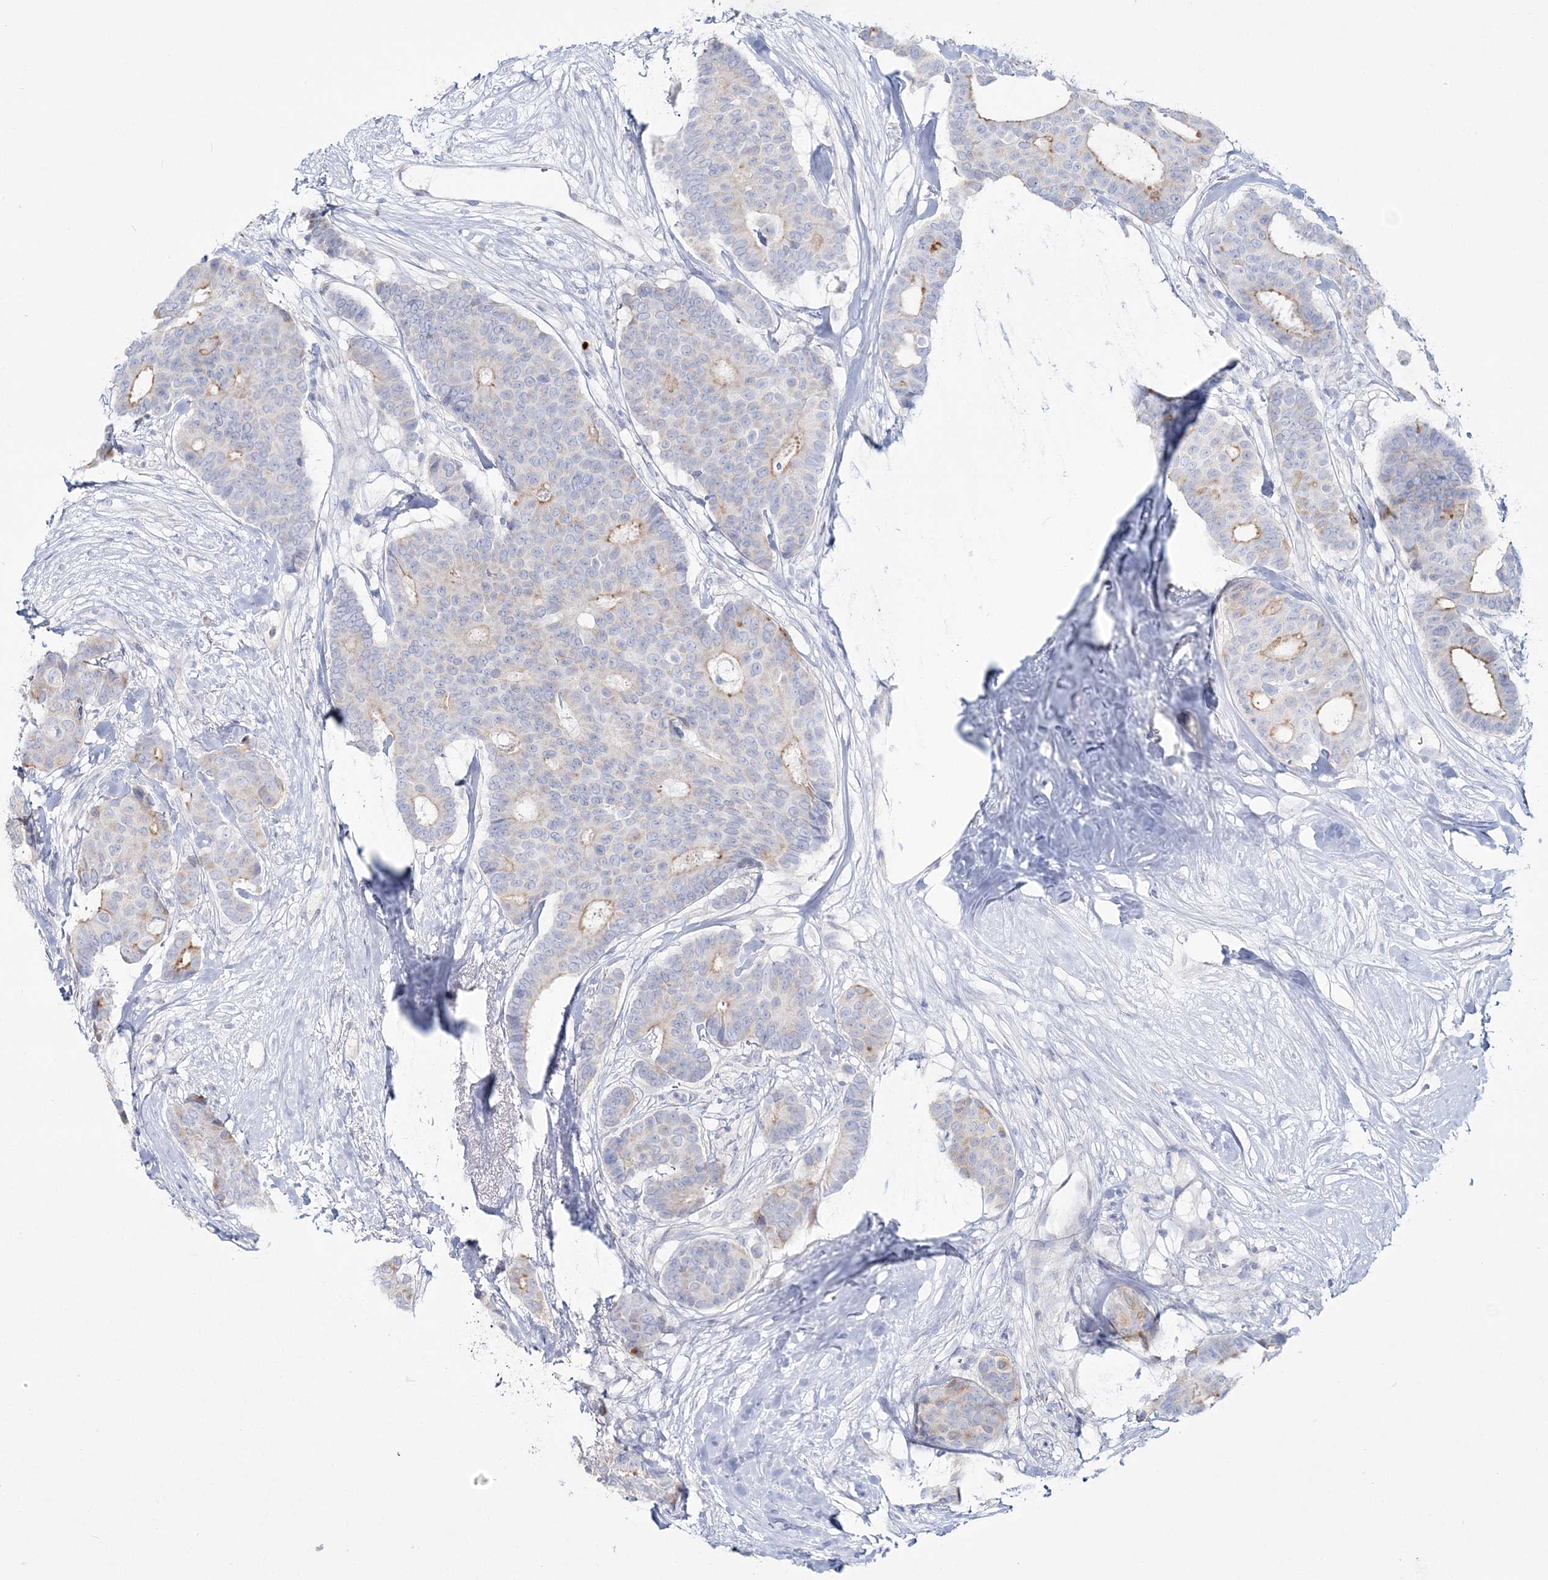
{"staining": {"intensity": "moderate", "quantity": "<25%", "location": "cytoplasmic/membranous"}, "tissue": "breast cancer", "cell_type": "Tumor cells", "image_type": "cancer", "snomed": [{"axis": "morphology", "description": "Duct carcinoma"}, {"axis": "topography", "description": "Breast"}], "caption": "High-magnification brightfield microscopy of intraductal carcinoma (breast) stained with DAB (3,3'-diaminobenzidine) (brown) and counterstained with hematoxylin (blue). tumor cells exhibit moderate cytoplasmic/membranous staining is appreciated in about<25% of cells. The protein is stained brown, and the nuclei are stained in blue (DAB IHC with brightfield microscopy, high magnification).", "gene": "WDSUB1", "patient": {"sex": "female", "age": 75}}